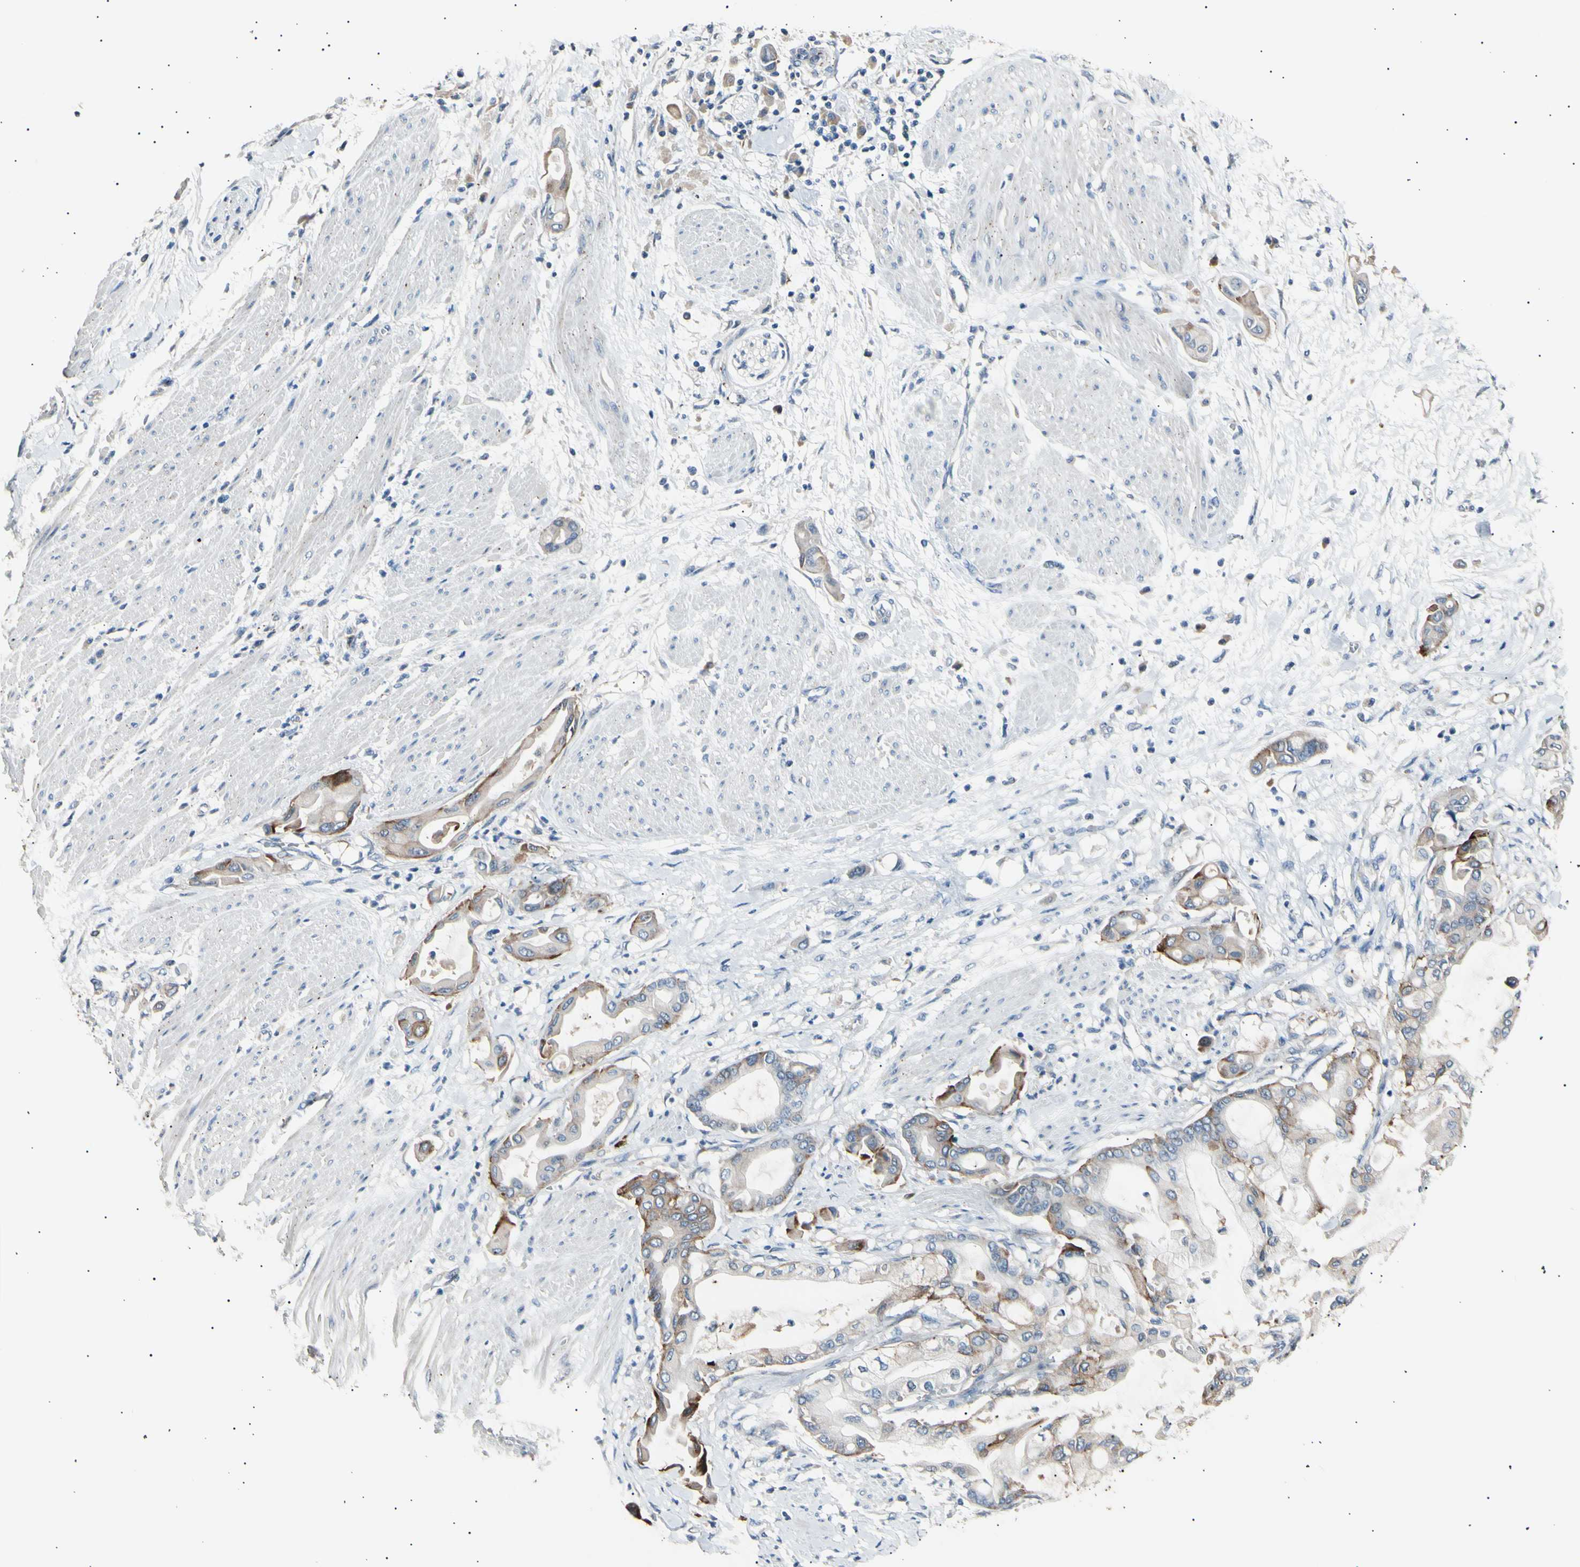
{"staining": {"intensity": "moderate", "quantity": "<25%", "location": "cytoplasmic/membranous"}, "tissue": "pancreatic cancer", "cell_type": "Tumor cells", "image_type": "cancer", "snomed": [{"axis": "morphology", "description": "Adenocarcinoma, NOS"}, {"axis": "morphology", "description": "Adenocarcinoma, metastatic, NOS"}, {"axis": "topography", "description": "Lymph node"}, {"axis": "topography", "description": "Pancreas"}, {"axis": "topography", "description": "Duodenum"}], "caption": "Immunohistochemistry (IHC) image of neoplastic tissue: pancreatic cancer stained using IHC demonstrates low levels of moderate protein expression localized specifically in the cytoplasmic/membranous of tumor cells, appearing as a cytoplasmic/membranous brown color.", "gene": "LDLR", "patient": {"sex": "female", "age": 64}}